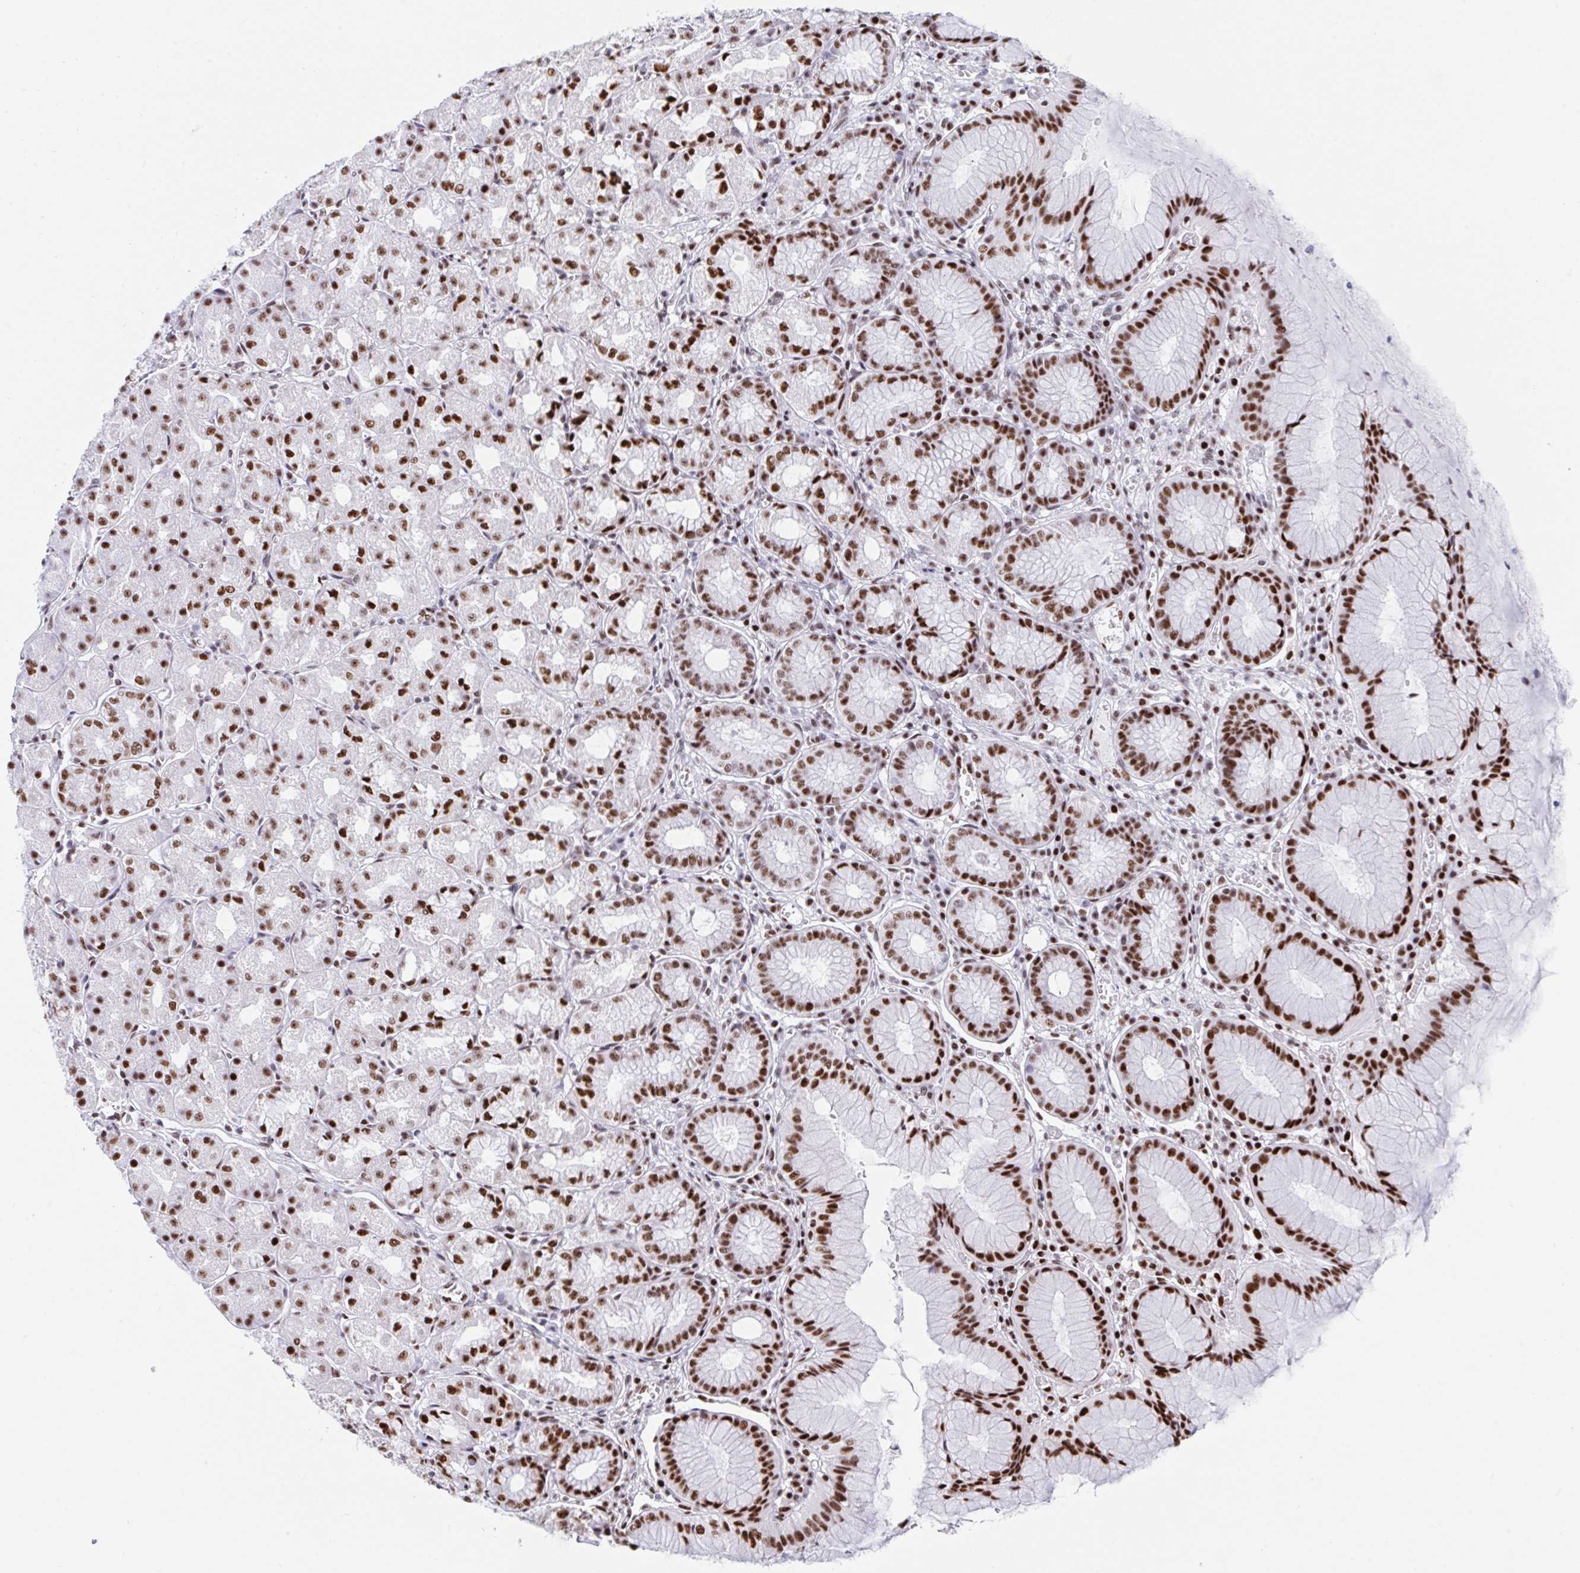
{"staining": {"intensity": "strong", "quantity": "25%-75%", "location": "nuclear"}, "tissue": "stomach", "cell_type": "Glandular cells", "image_type": "normal", "snomed": [{"axis": "morphology", "description": "Normal tissue, NOS"}, {"axis": "topography", "description": "Stomach"}], "caption": "Immunohistochemical staining of benign human stomach shows strong nuclear protein expression in approximately 25%-75% of glandular cells.", "gene": "IKZF2", "patient": {"sex": "male", "age": 55}}